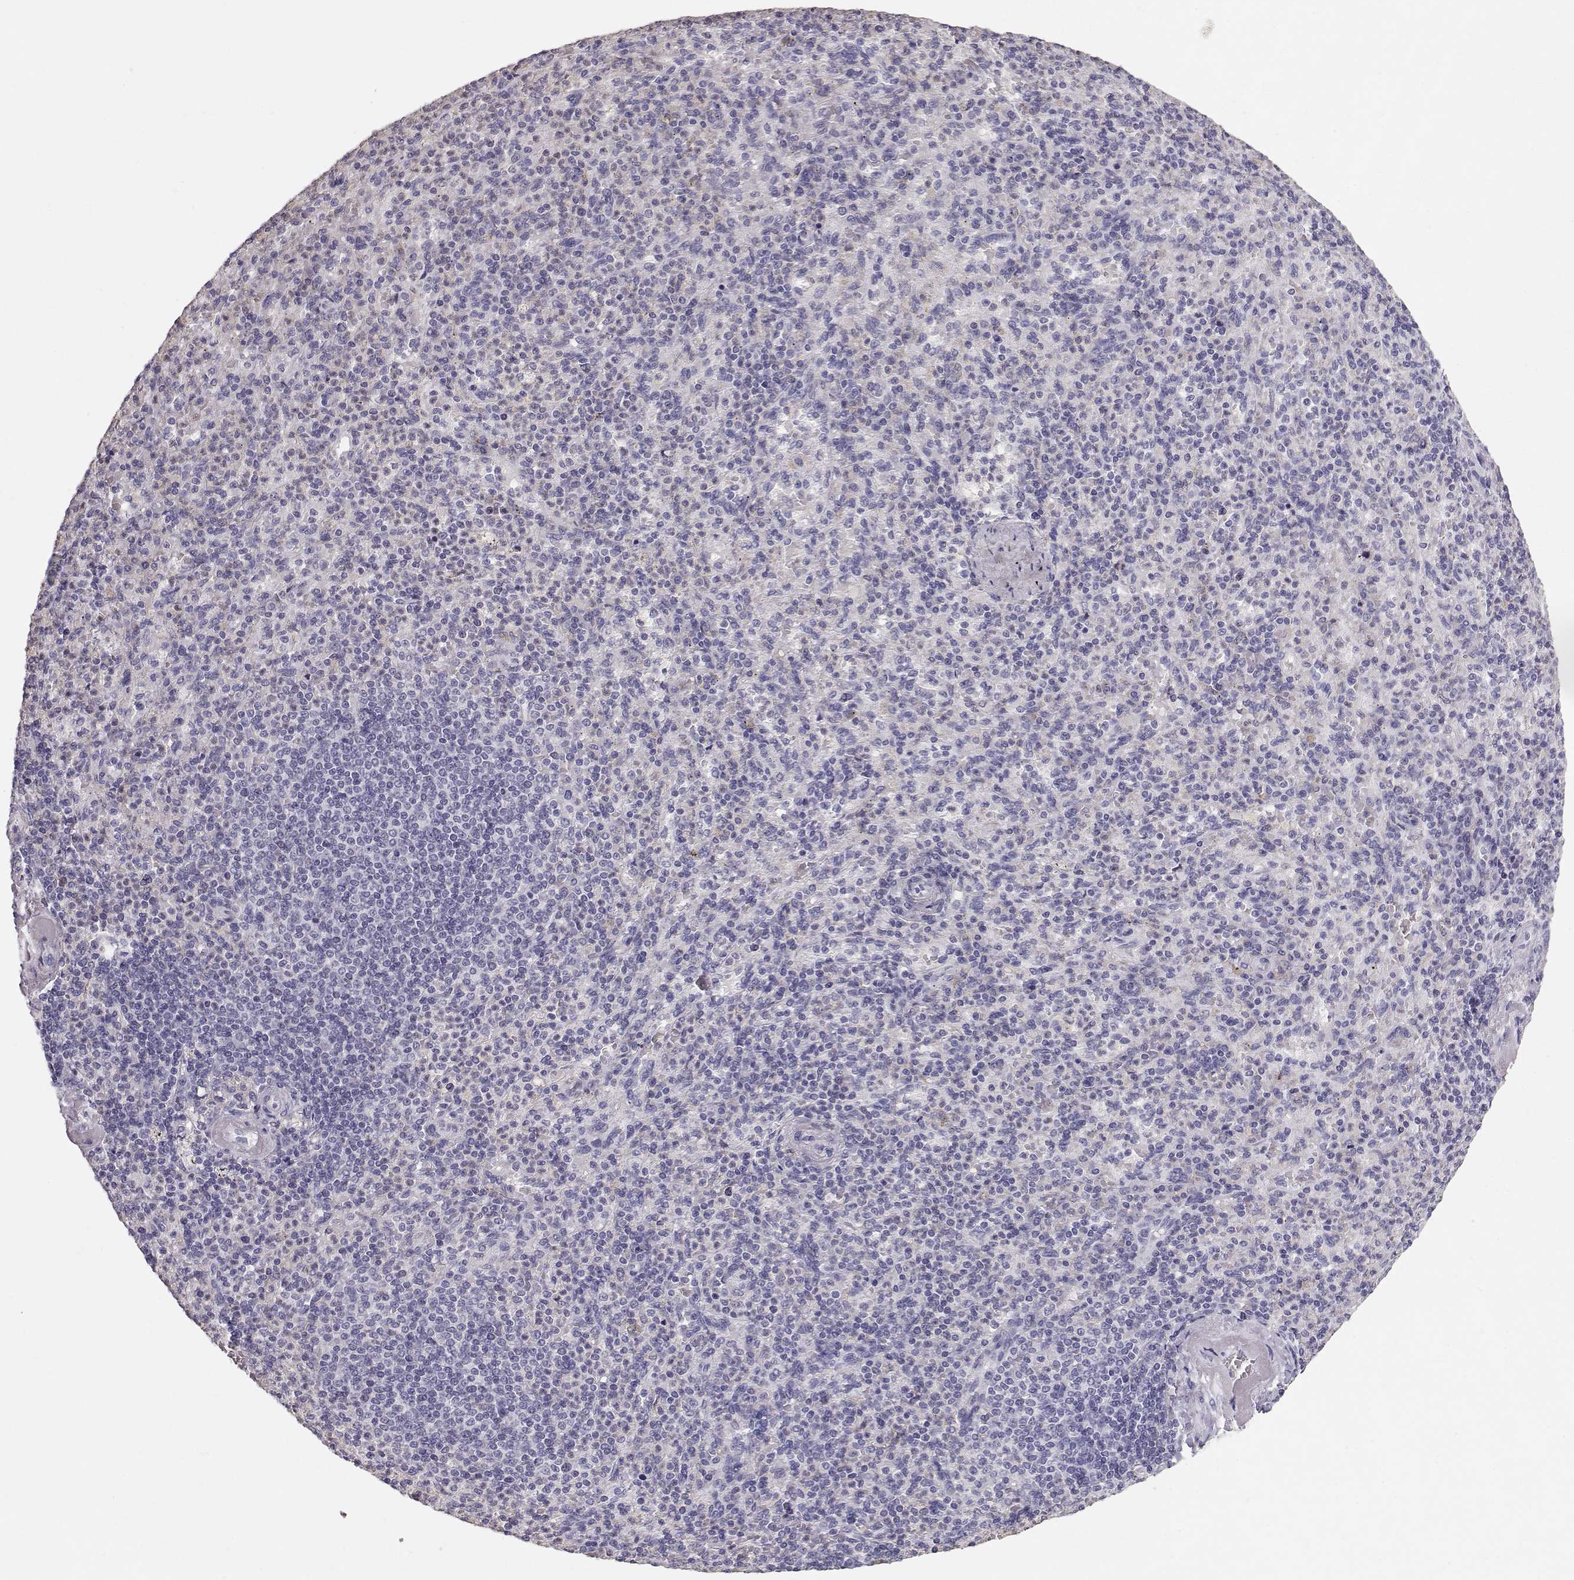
{"staining": {"intensity": "negative", "quantity": "none", "location": "none"}, "tissue": "spleen", "cell_type": "Cells in red pulp", "image_type": "normal", "snomed": [{"axis": "morphology", "description": "Normal tissue, NOS"}, {"axis": "topography", "description": "Spleen"}], "caption": "This photomicrograph is of normal spleen stained with immunohistochemistry to label a protein in brown with the nuclei are counter-stained blue. There is no staining in cells in red pulp.", "gene": "POU1F1", "patient": {"sex": "female", "age": 74}}